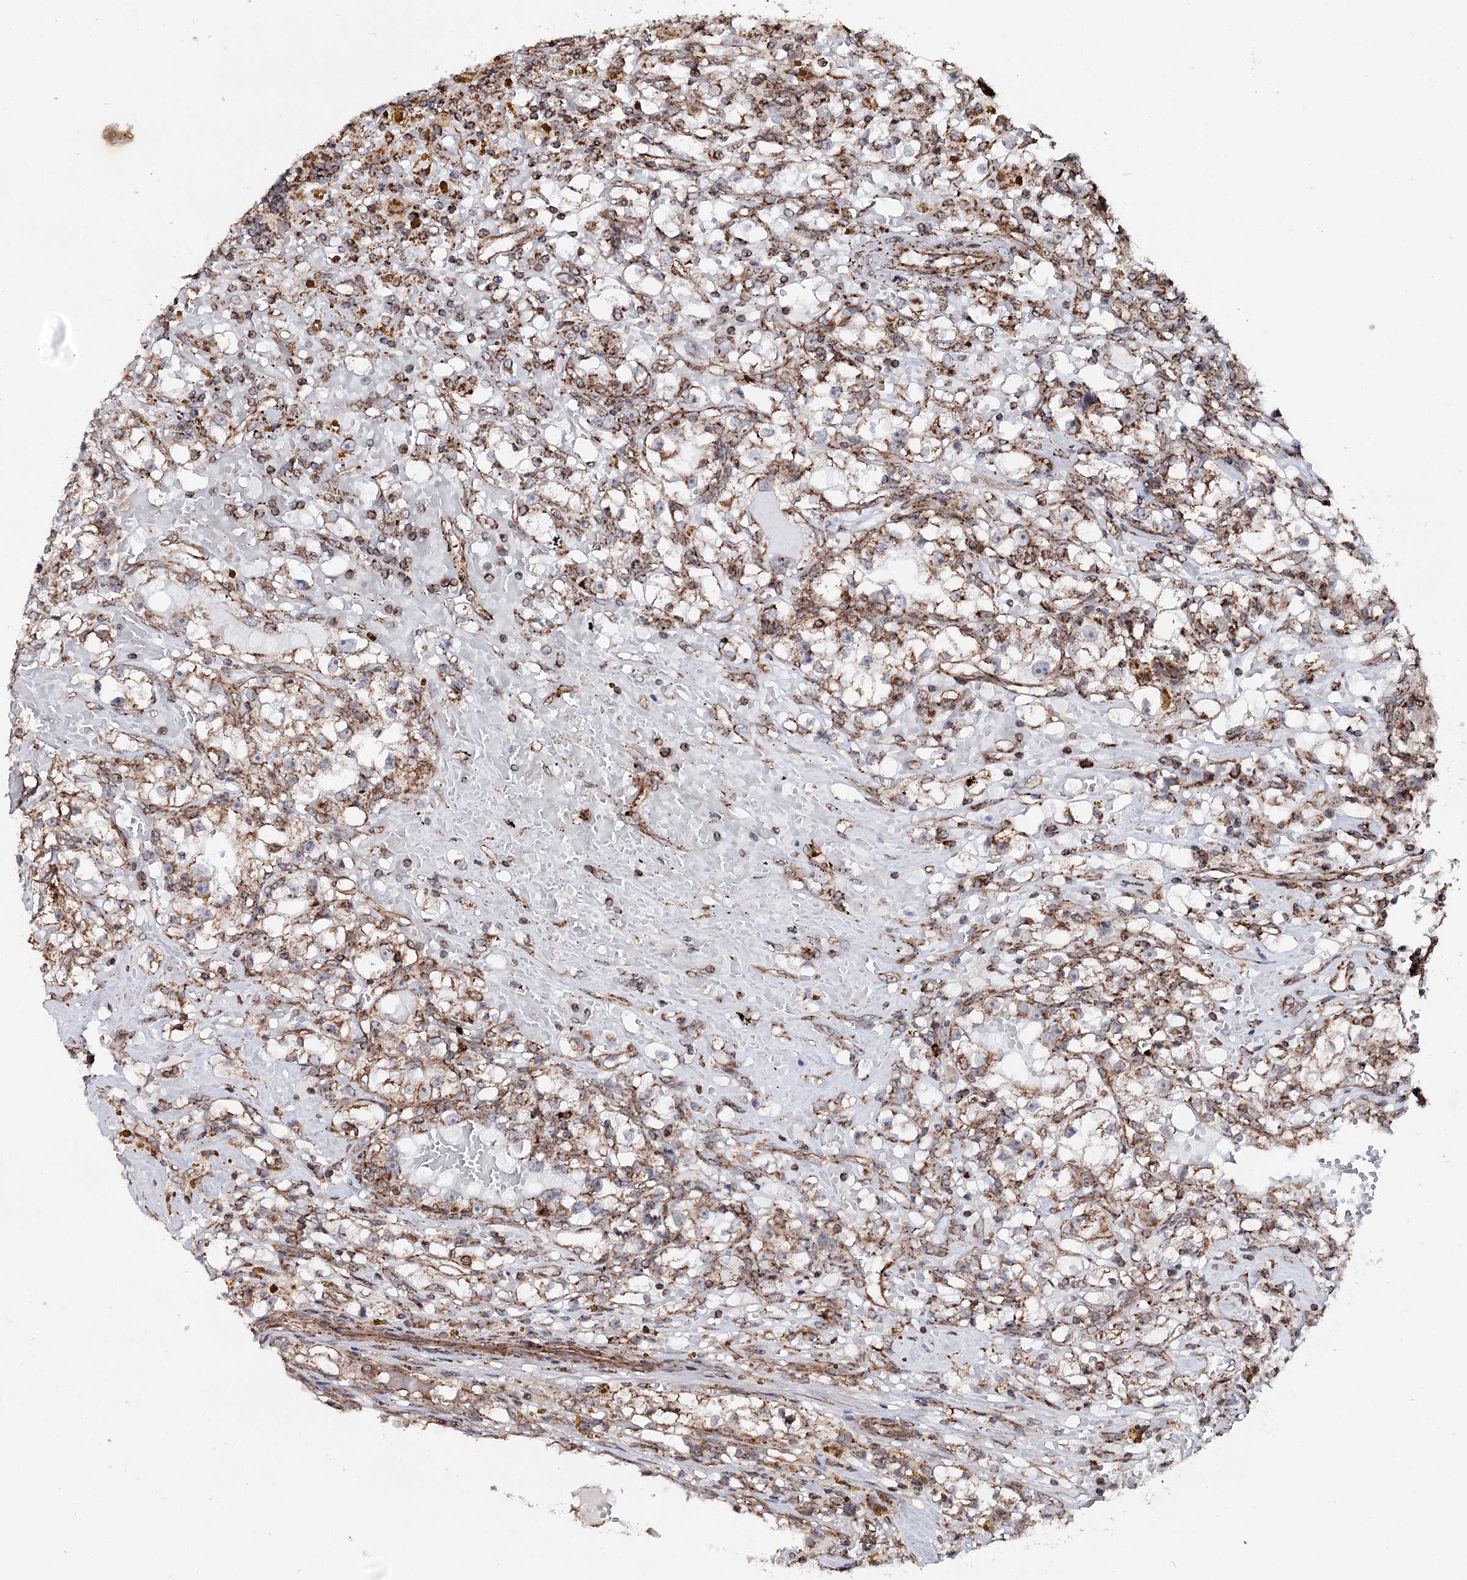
{"staining": {"intensity": "moderate", "quantity": ">75%", "location": "cytoplasmic/membranous"}, "tissue": "renal cancer", "cell_type": "Tumor cells", "image_type": "cancer", "snomed": [{"axis": "morphology", "description": "Adenocarcinoma, NOS"}, {"axis": "topography", "description": "Kidney"}], "caption": "The immunohistochemical stain shows moderate cytoplasmic/membranous positivity in tumor cells of renal cancer (adenocarcinoma) tissue.", "gene": "FGFR1OP2", "patient": {"sex": "male", "age": 56}}